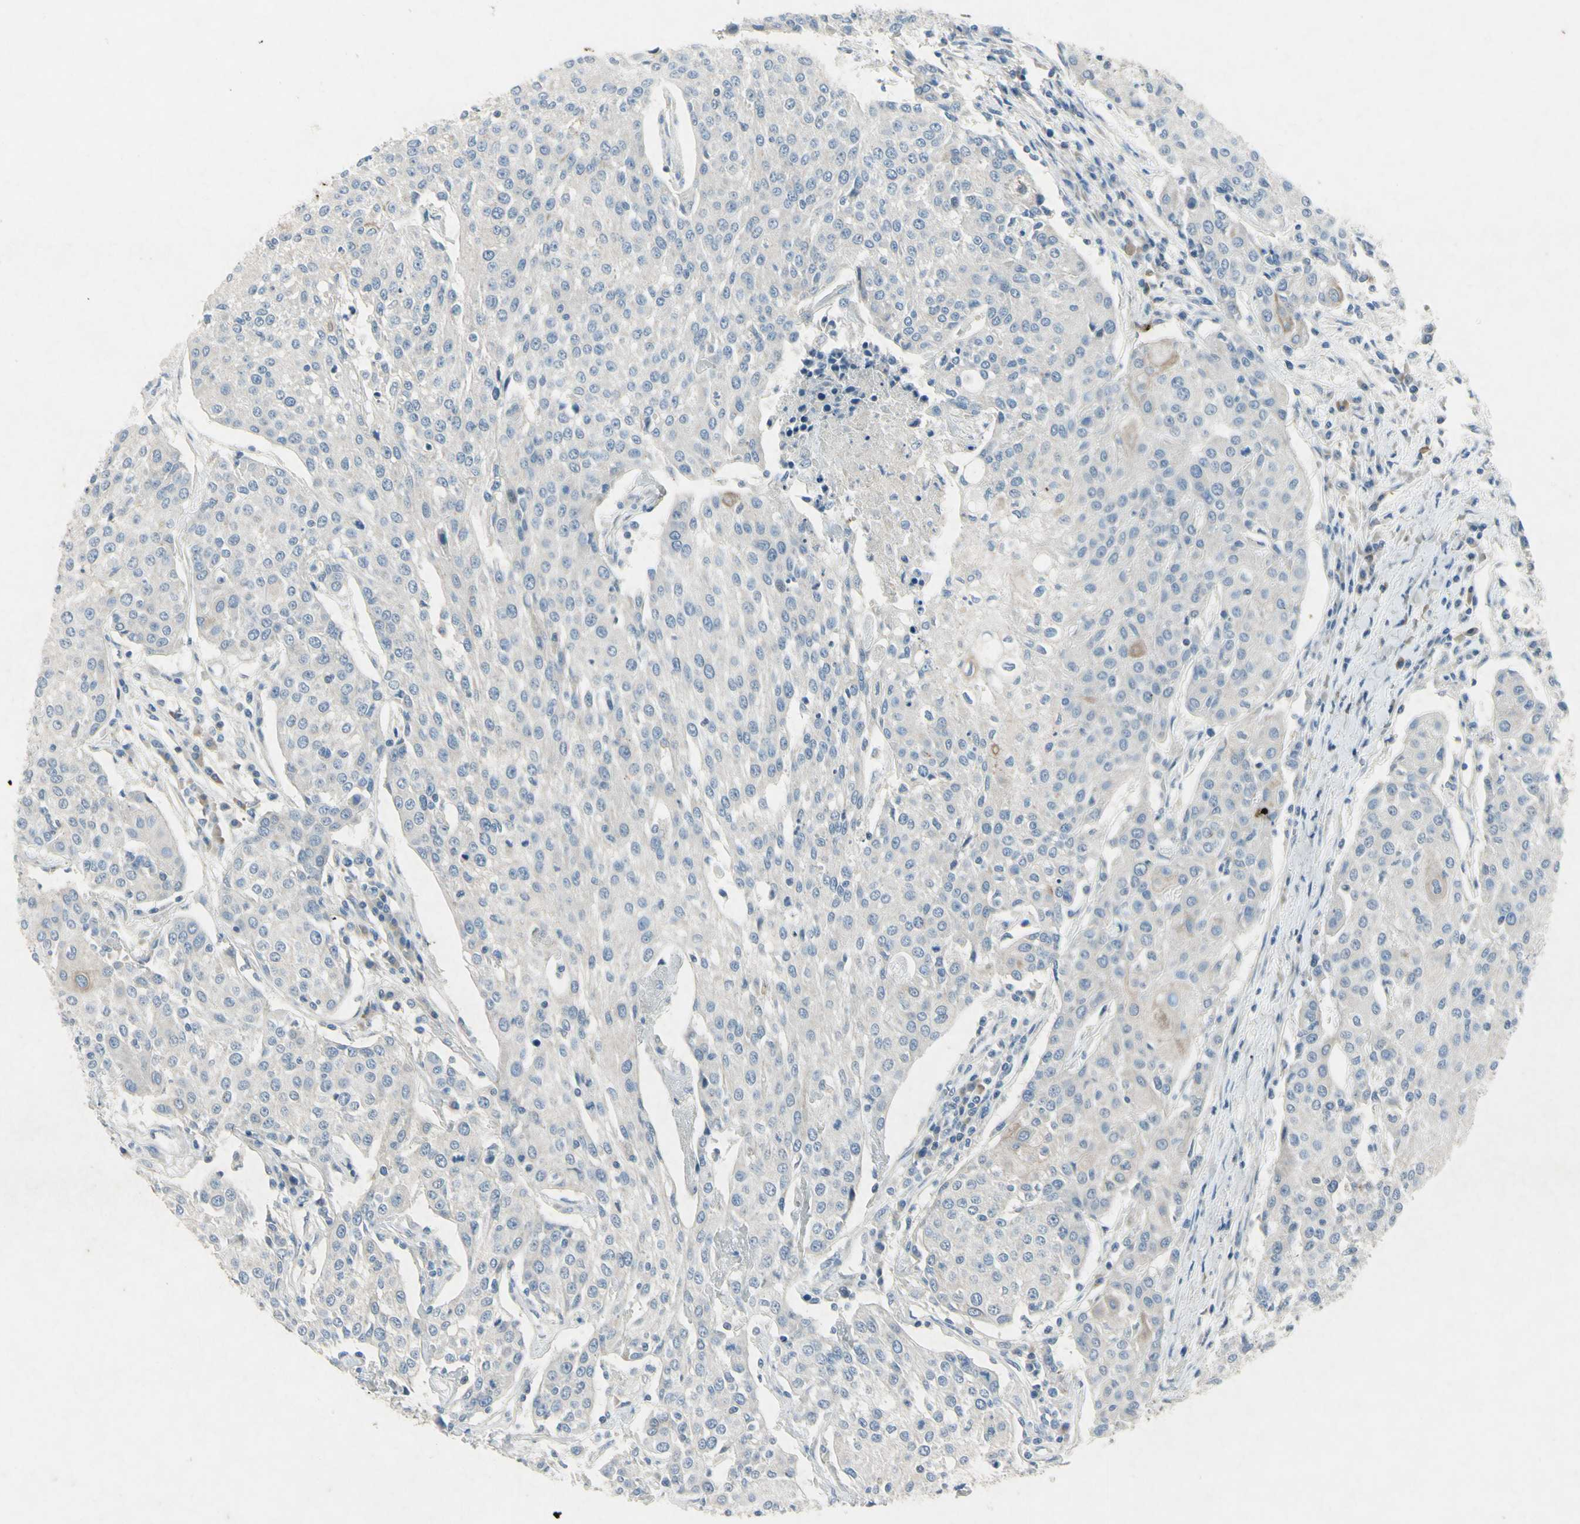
{"staining": {"intensity": "negative", "quantity": "none", "location": "none"}, "tissue": "urothelial cancer", "cell_type": "Tumor cells", "image_type": "cancer", "snomed": [{"axis": "morphology", "description": "Urothelial carcinoma, High grade"}, {"axis": "topography", "description": "Urinary bladder"}], "caption": "IHC histopathology image of neoplastic tissue: human urothelial cancer stained with DAB demonstrates no significant protein positivity in tumor cells.", "gene": "SNAP91", "patient": {"sex": "female", "age": 85}}